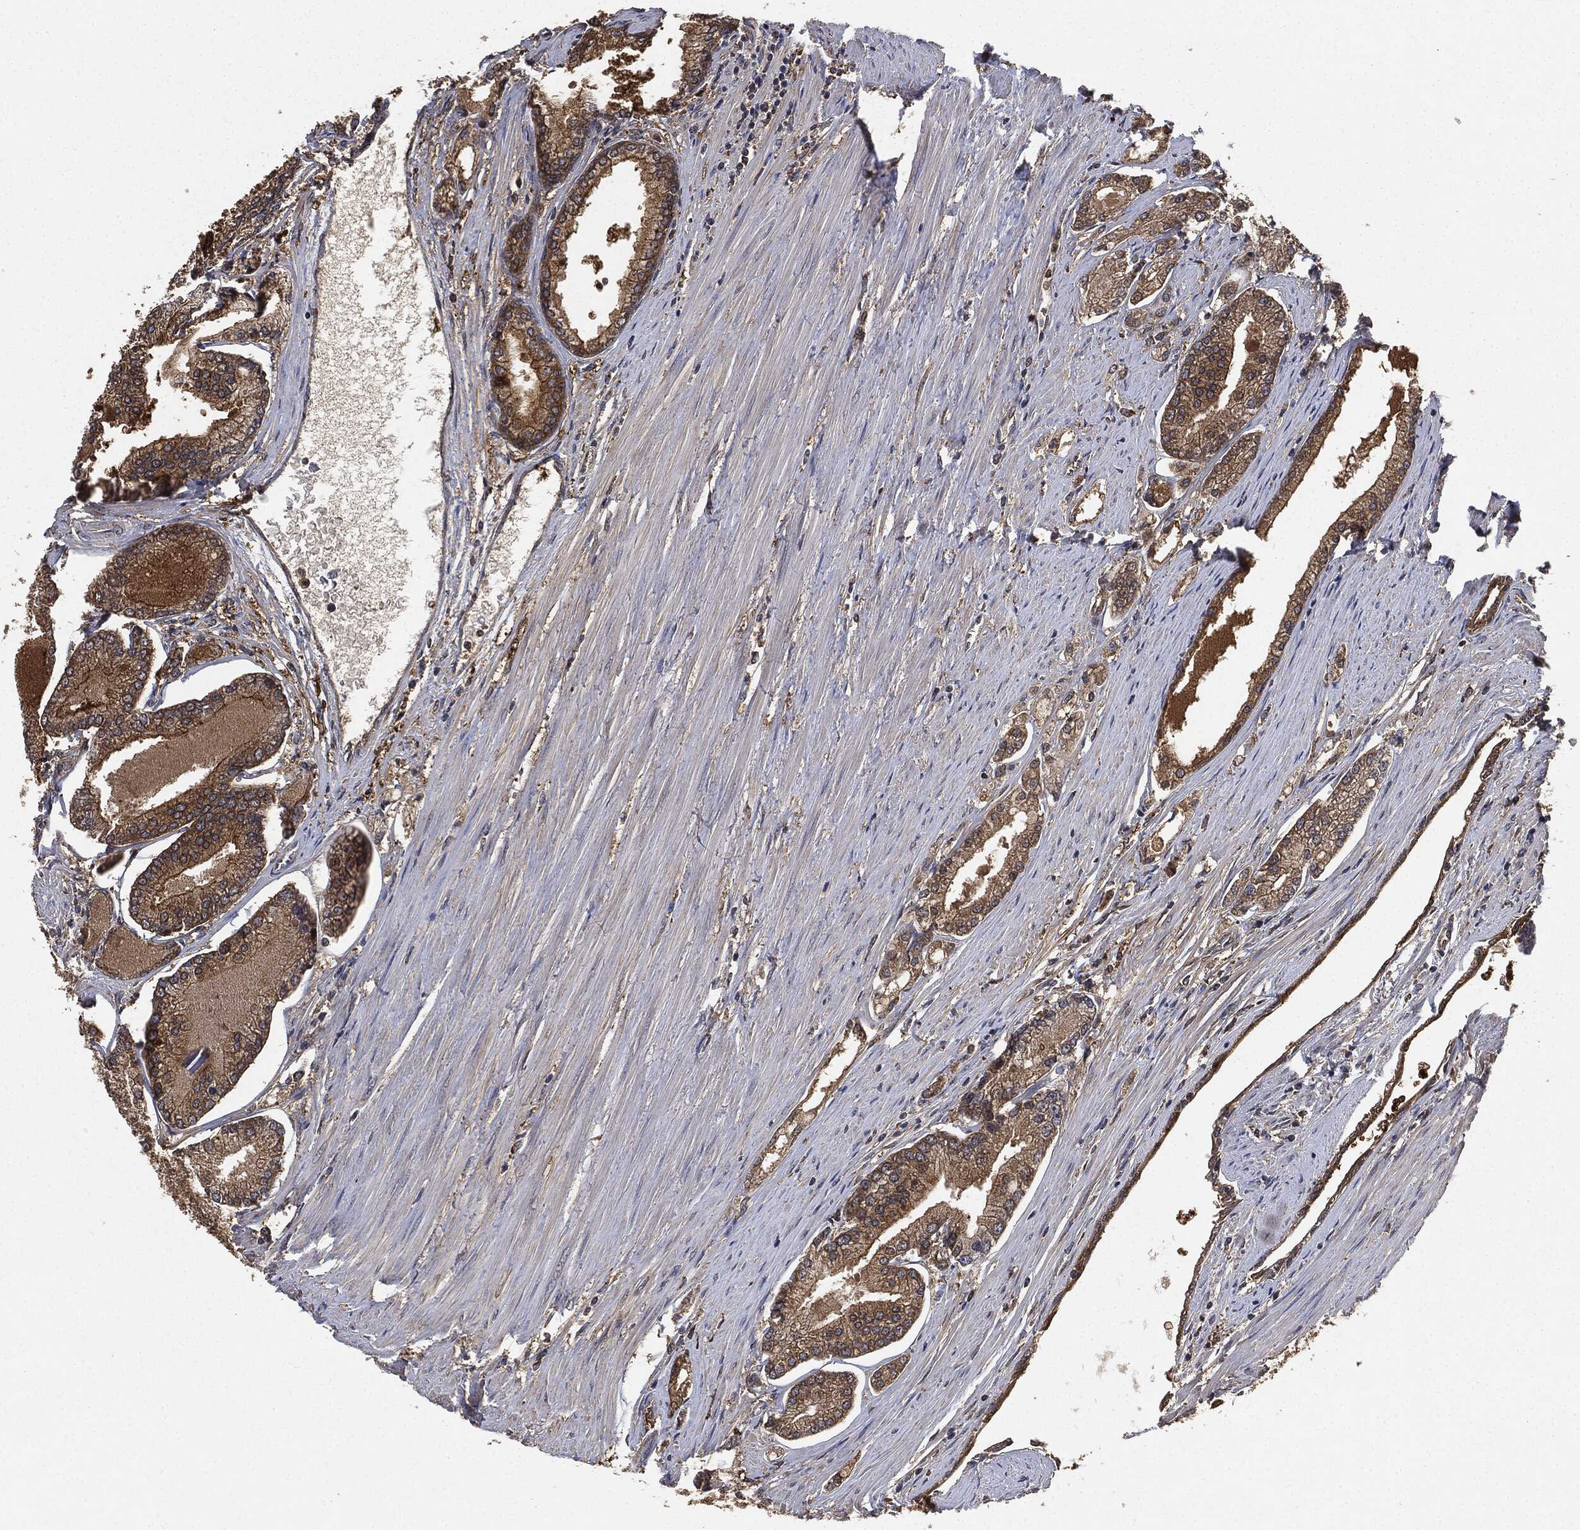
{"staining": {"intensity": "moderate", "quantity": "25%-75%", "location": "cytoplasmic/membranous"}, "tissue": "prostate cancer", "cell_type": "Tumor cells", "image_type": "cancer", "snomed": [{"axis": "morphology", "description": "Adenocarcinoma, Low grade"}, {"axis": "topography", "description": "Prostate"}], "caption": "An image showing moderate cytoplasmic/membranous expression in approximately 25%-75% of tumor cells in prostate adenocarcinoma (low-grade), as visualized by brown immunohistochemical staining.", "gene": "BRAF", "patient": {"sex": "male", "age": 72}}